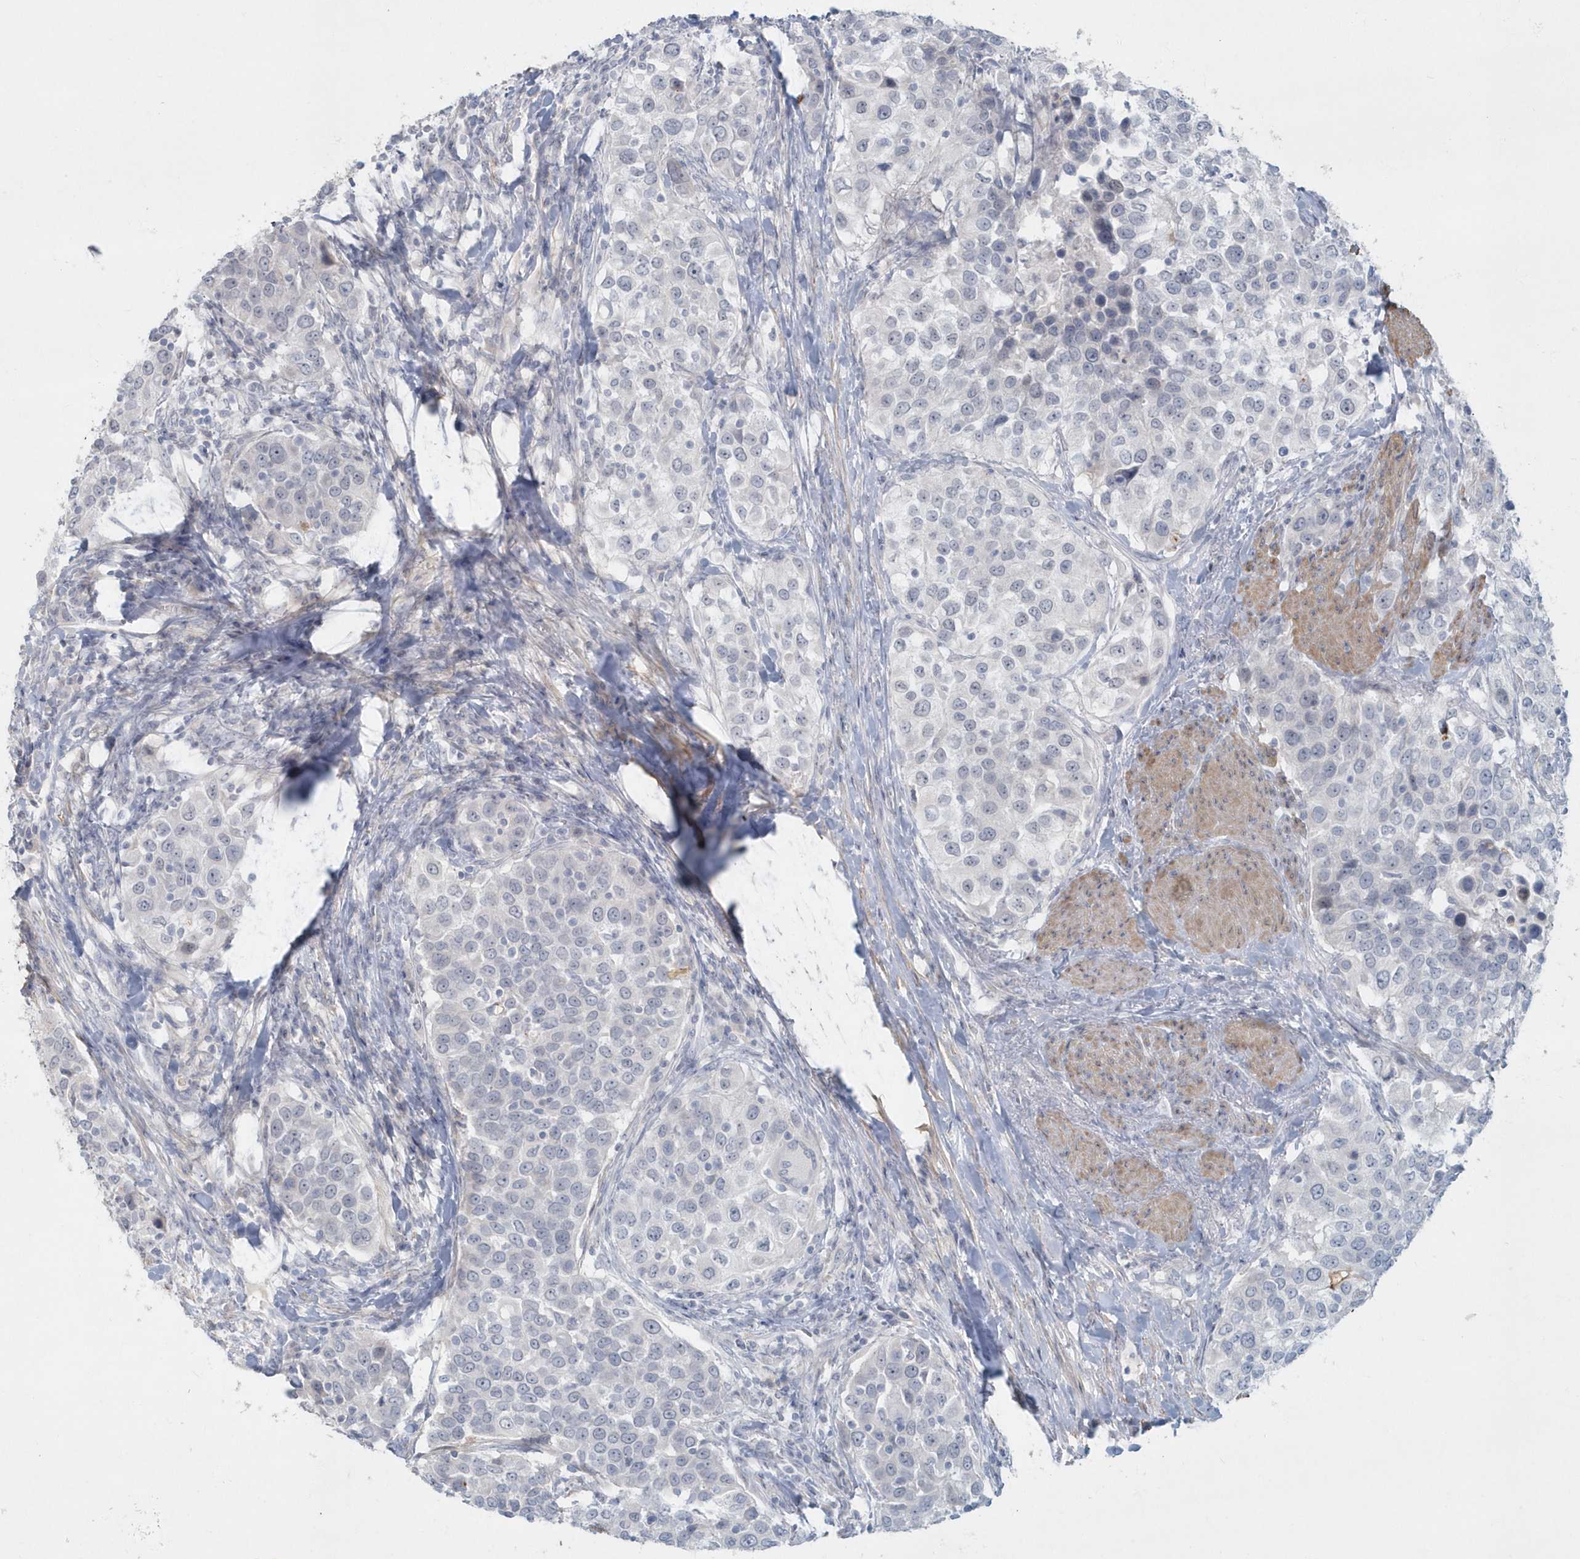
{"staining": {"intensity": "negative", "quantity": "none", "location": "none"}, "tissue": "urothelial cancer", "cell_type": "Tumor cells", "image_type": "cancer", "snomed": [{"axis": "morphology", "description": "Urothelial carcinoma, High grade"}, {"axis": "topography", "description": "Urinary bladder"}], "caption": "DAB (3,3'-diaminobenzidine) immunohistochemical staining of human high-grade urothelial carcinoma exhibits no significant positivity in tumor cells. The staining is performed using DAB (3,3'-diaminobenzidine) brown chromogen with nuclei counter-stained in using hematoxylin.", "gene": "MYOT", "patient": {"sex": "female", "age": 80}}